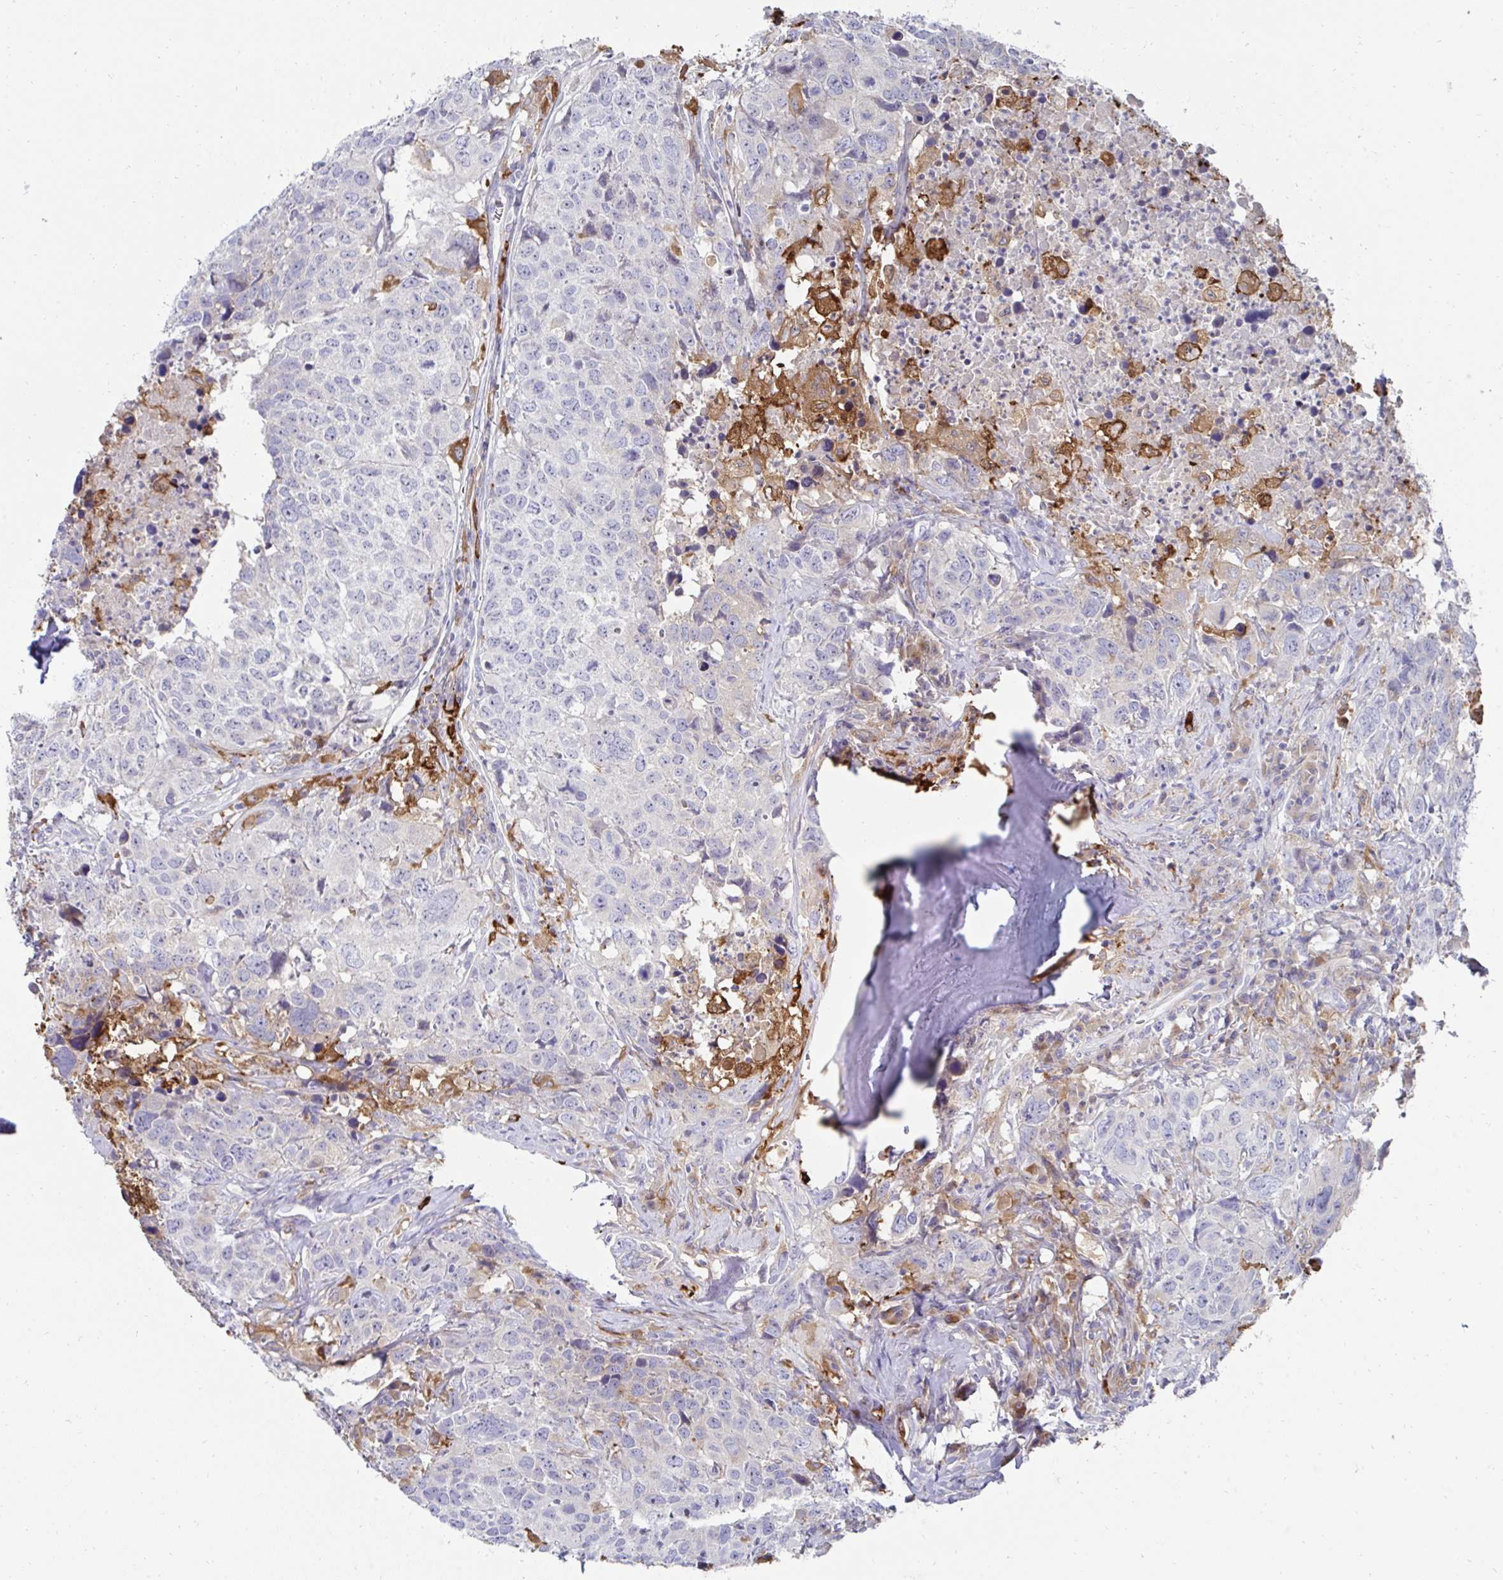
{"staining": {"intensity": "negative", "quantity": "none", "location": "none"}, "tissue": "head and neck cancer", "cell_type": "Tumor cells", "image_type": "cancer", "snomed": [{"axis": "morphology", "description": "Normal tissue, NOS"}, {"axis": "morphology", "description": "Squamous cell carcinoma, NOS"}, {"axis": "topography", "description": "Skeletal muscle"}, {"axis": "topography", "description": "Vascular tissue"}, {"axis": "topography", "description": "Peripheral nerve tissue"}, {"axis": "topography", "description": "Head-Neck"}], "caption": "A micrograph of squamous cell carcinoma (head and neck) stained for a protein reveals no brown staining in tumor cells. (DAB (3,3'-diaminobenzidine) immunohistochemistry with hematoxylin counter stain).", "gene": "FBXL13", "patient": {"sex": "male", "age": 66}}